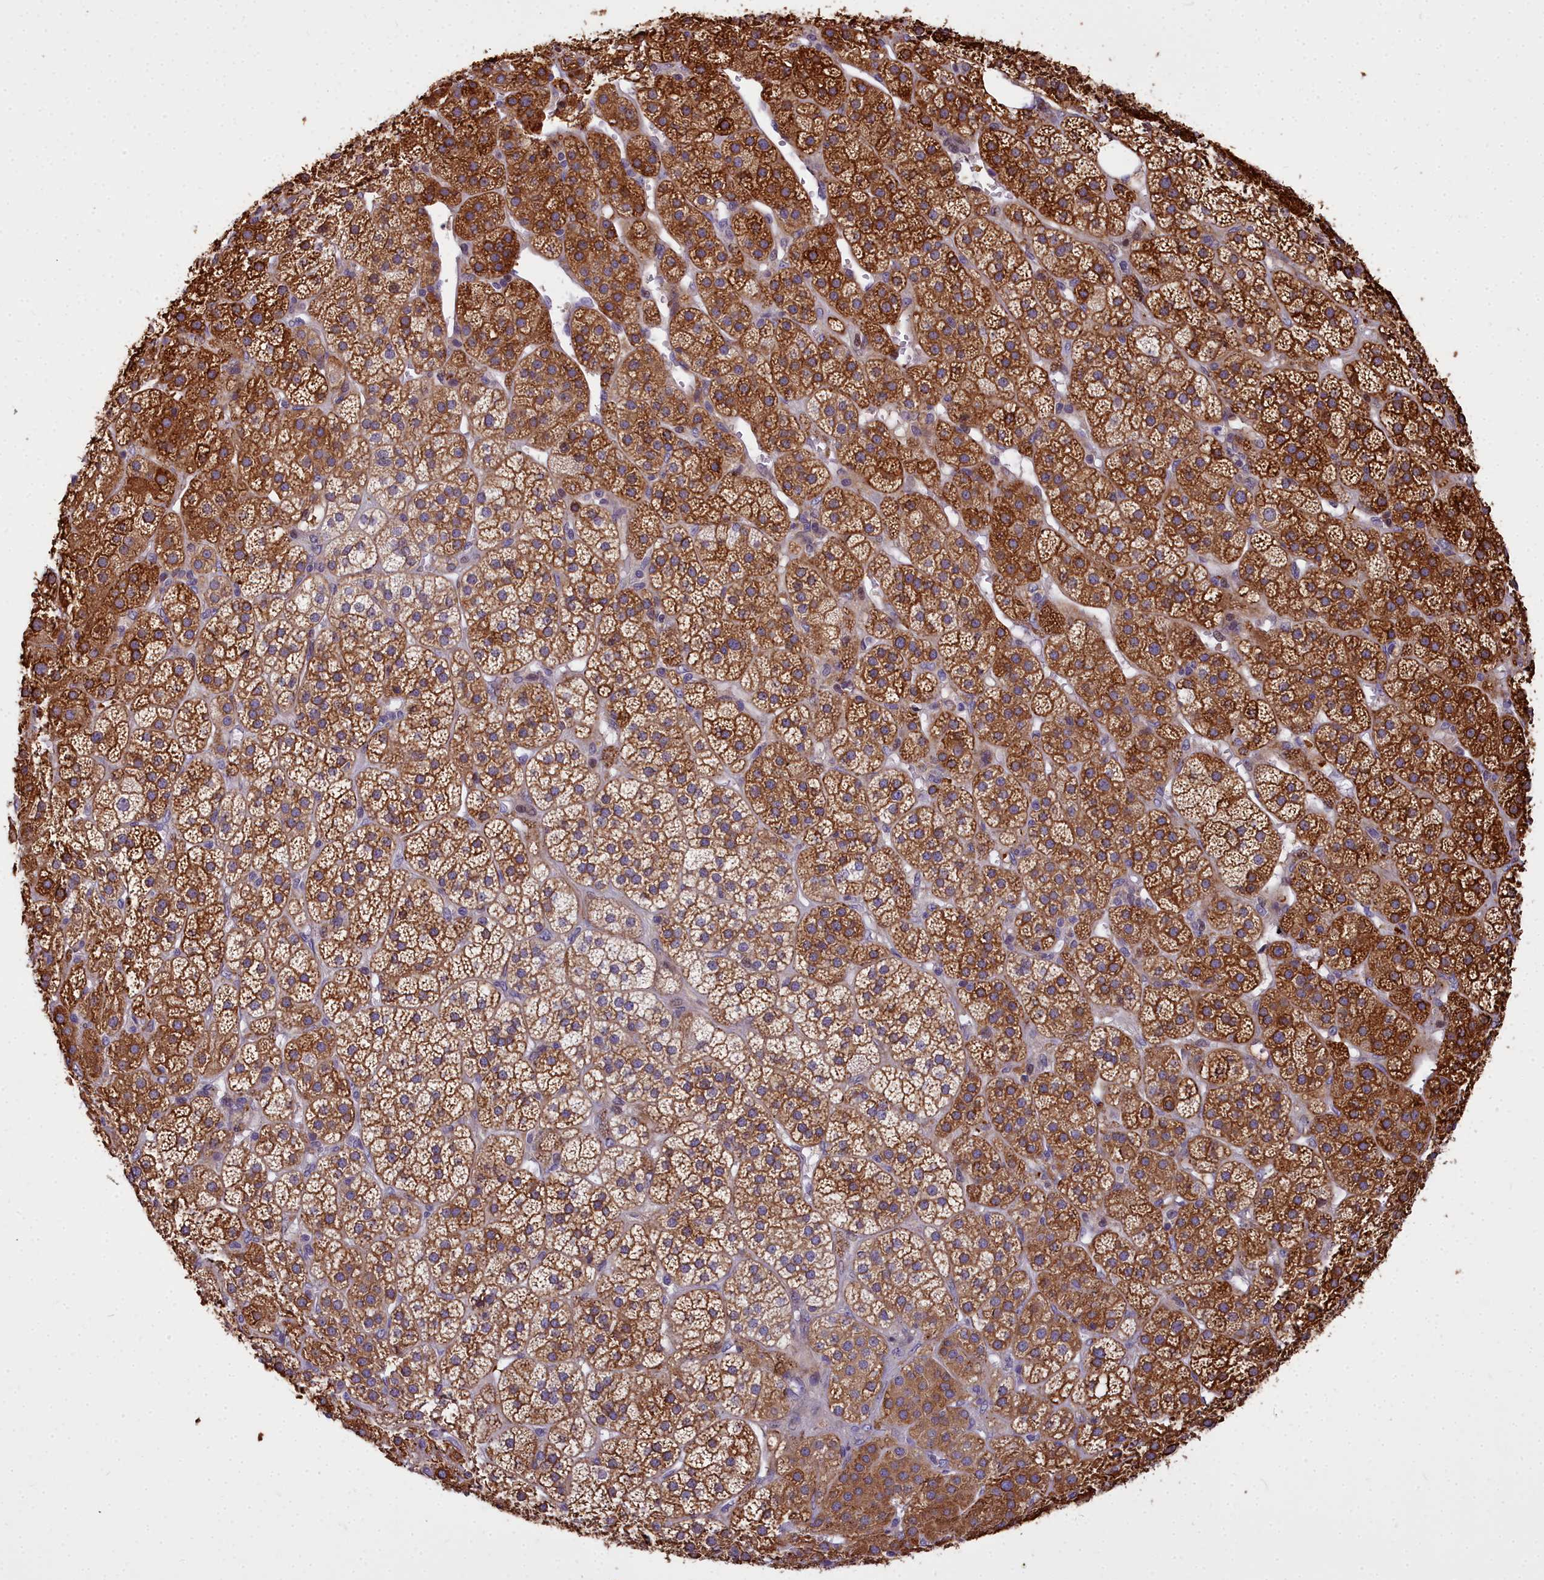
{"staining": {"intensity": "strong", "quantity": "25%-75%", "location": "cytoplasmic/membranous"}, "tissue": "adrenal gland", "cell_type": "Glandular cells", "image_type": "normal", "snomed": [{"axis": "morphology", "description": "Normal tissue, NOS"}, {"axis": "topography", "description": "Adrenal gland"}], "caption": "The histopathology image shows immunohistochemical staining of benign adrenal gland. There is strong cytoplasmic/membranous expression is seen in about 25%-75% of glandular cells.", "gene": "GLYATL3", "patient": {"sex": "female", "age": 70}}